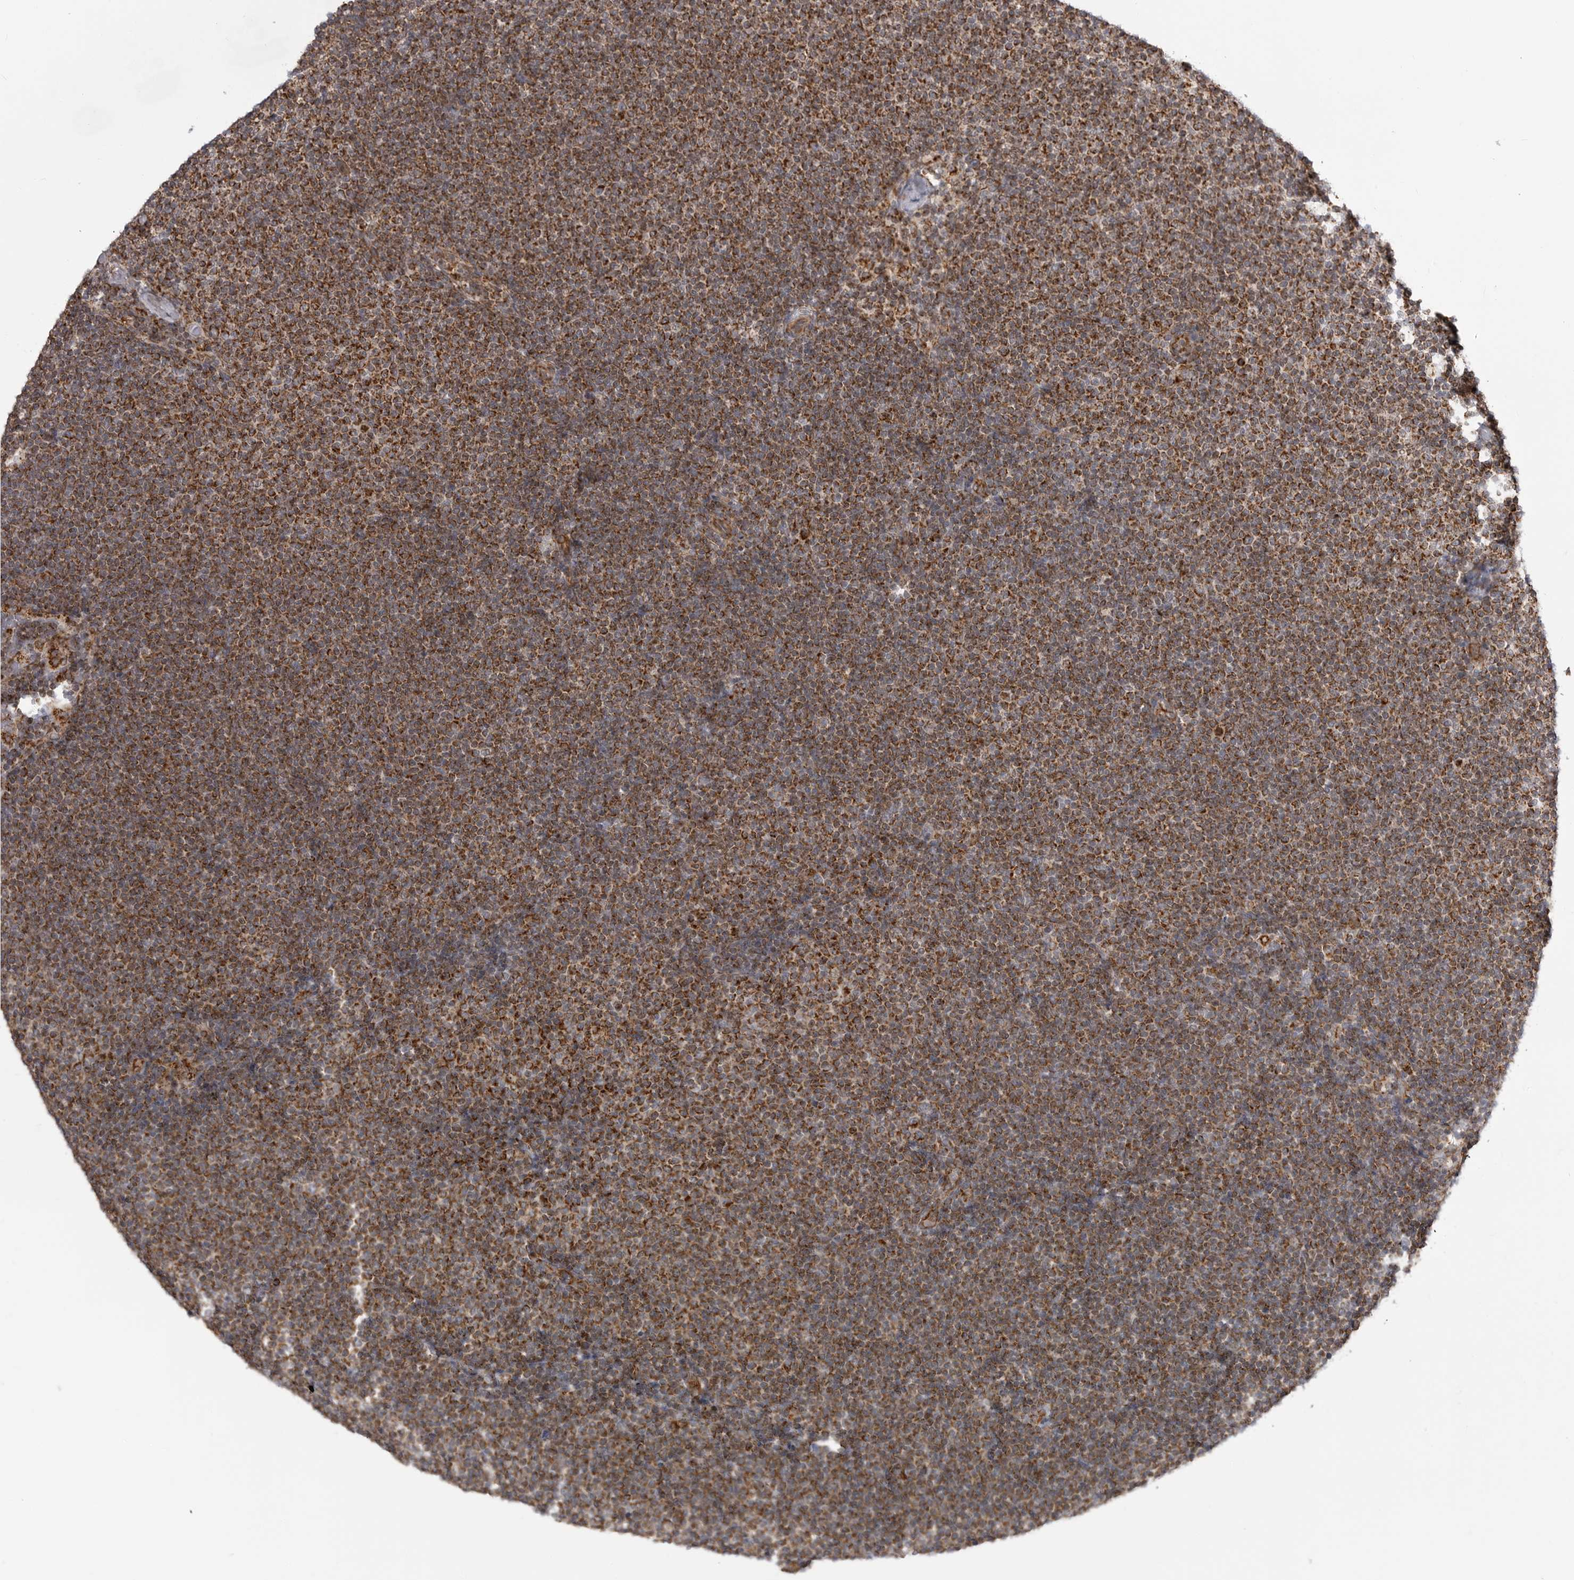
{"staining": {"intensity": "strong", "quantity": ">75%", "location": "cytoplasmic/membranous"}, "tissue": "lymphoma", "cell_type": "Tumor cells", "image_type": "cancer", "snomed": [{"axis": "morphology", "description": "Malignant lymphoma, non-Hodgkin's type, Low grade"}, {"axis": "topography", "description": "Lymph node"}], "caption": "Malignant lymphoma, non-Hodgkin's type (low-grade) stained with a protein marker demonstrates strong staining in tumor cells.", "gene": "FH", "patient": {"sex": "female", "age": 53}}